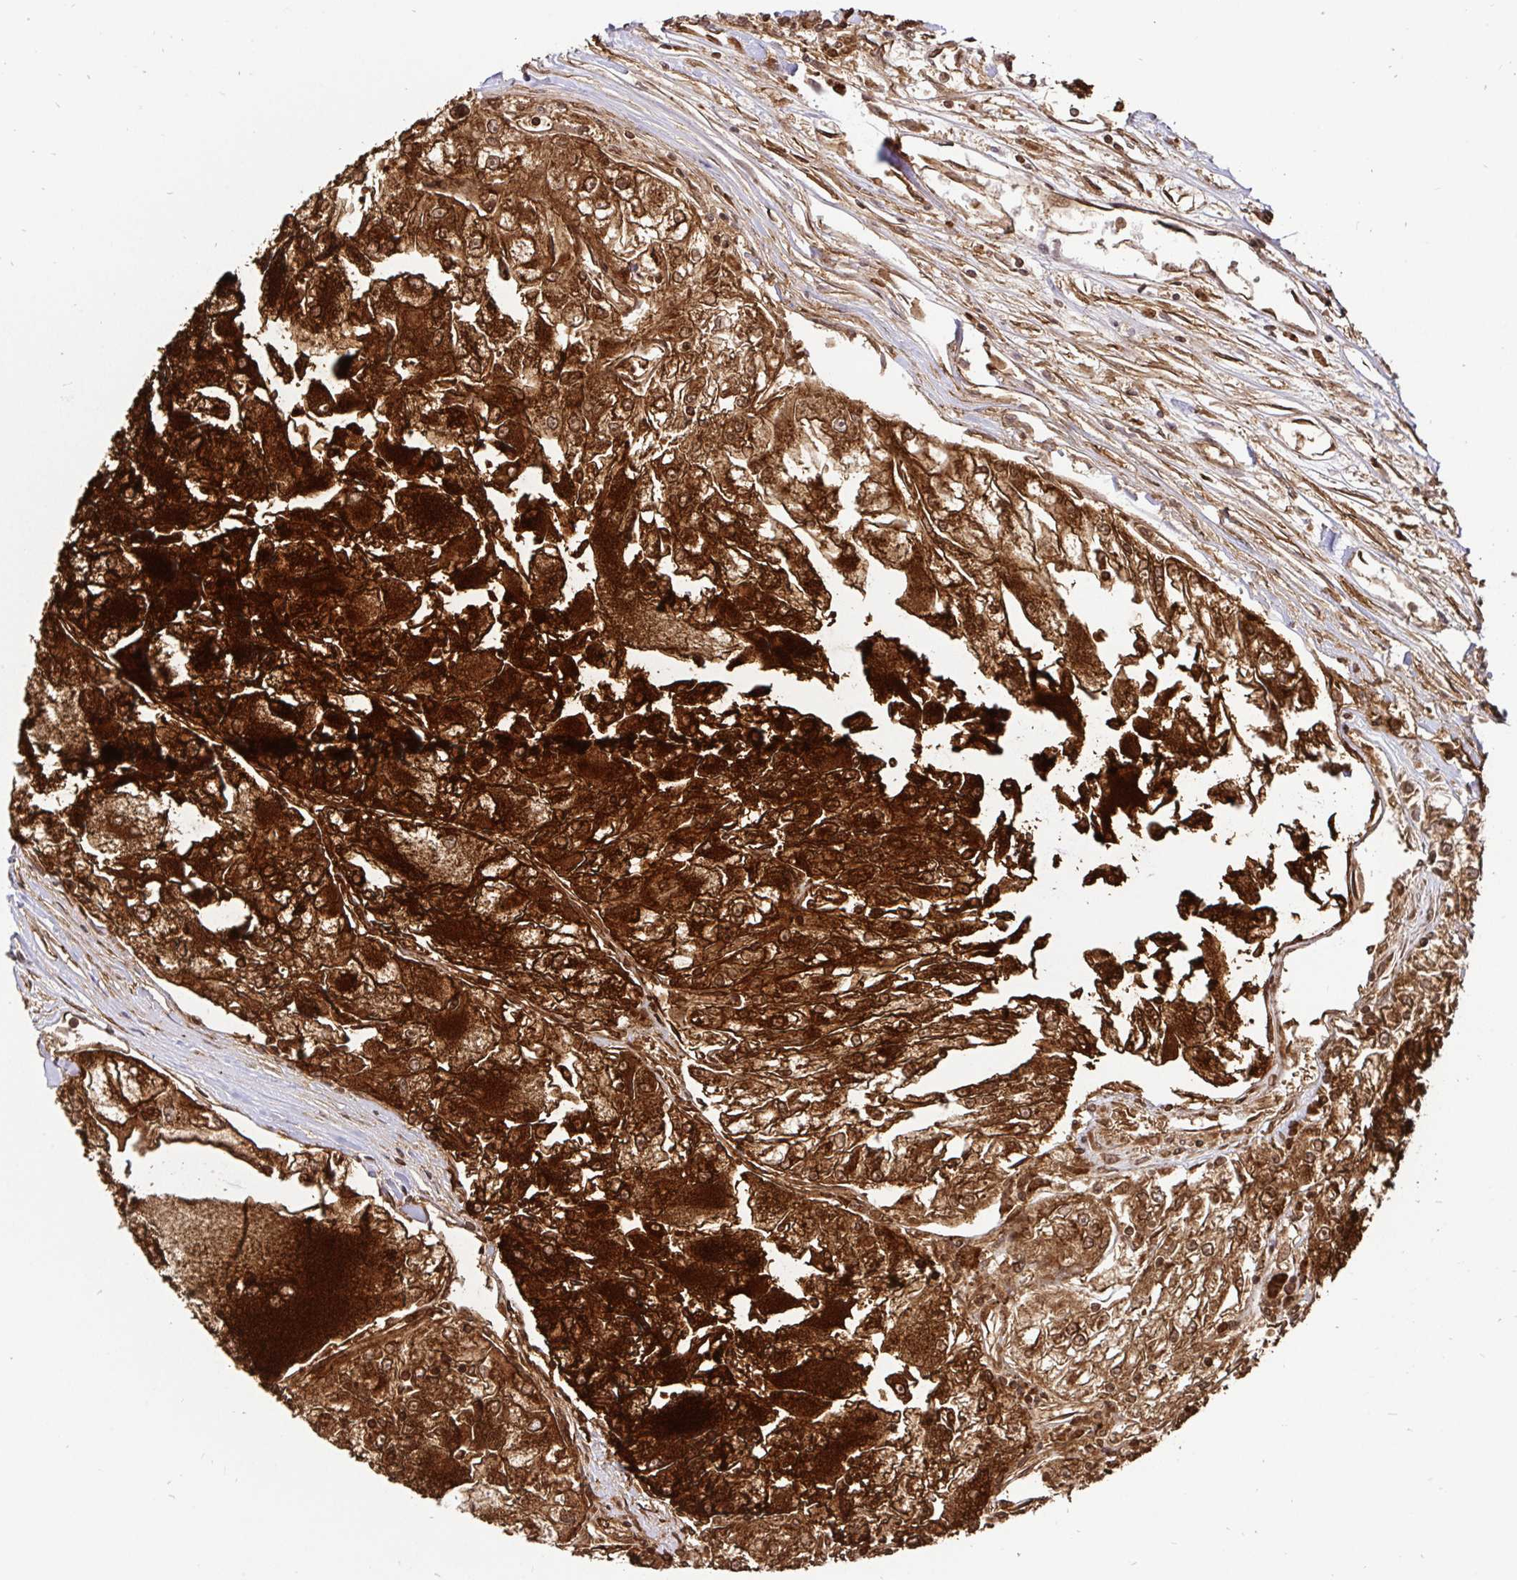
{"staining": {"intensity": "strong", "quantity": ">75%", "location": "cytoplasmic/membranous"}, "tissue": "renal cancer", "cell_type": "Tumor cells", "image_type": "cancer", "snomed": [{"axis": "morphology", "description": "Adenocarcinoma, NOS"}, {"axis": "topography", "description": "Kidney"}], "caption": "Renal cancer stained for a protein displays strong cytoplasmic/membranous positivity in tumor cells.", "gene": "ANXA2", "patient": {"sex": "female", "age": 72}}